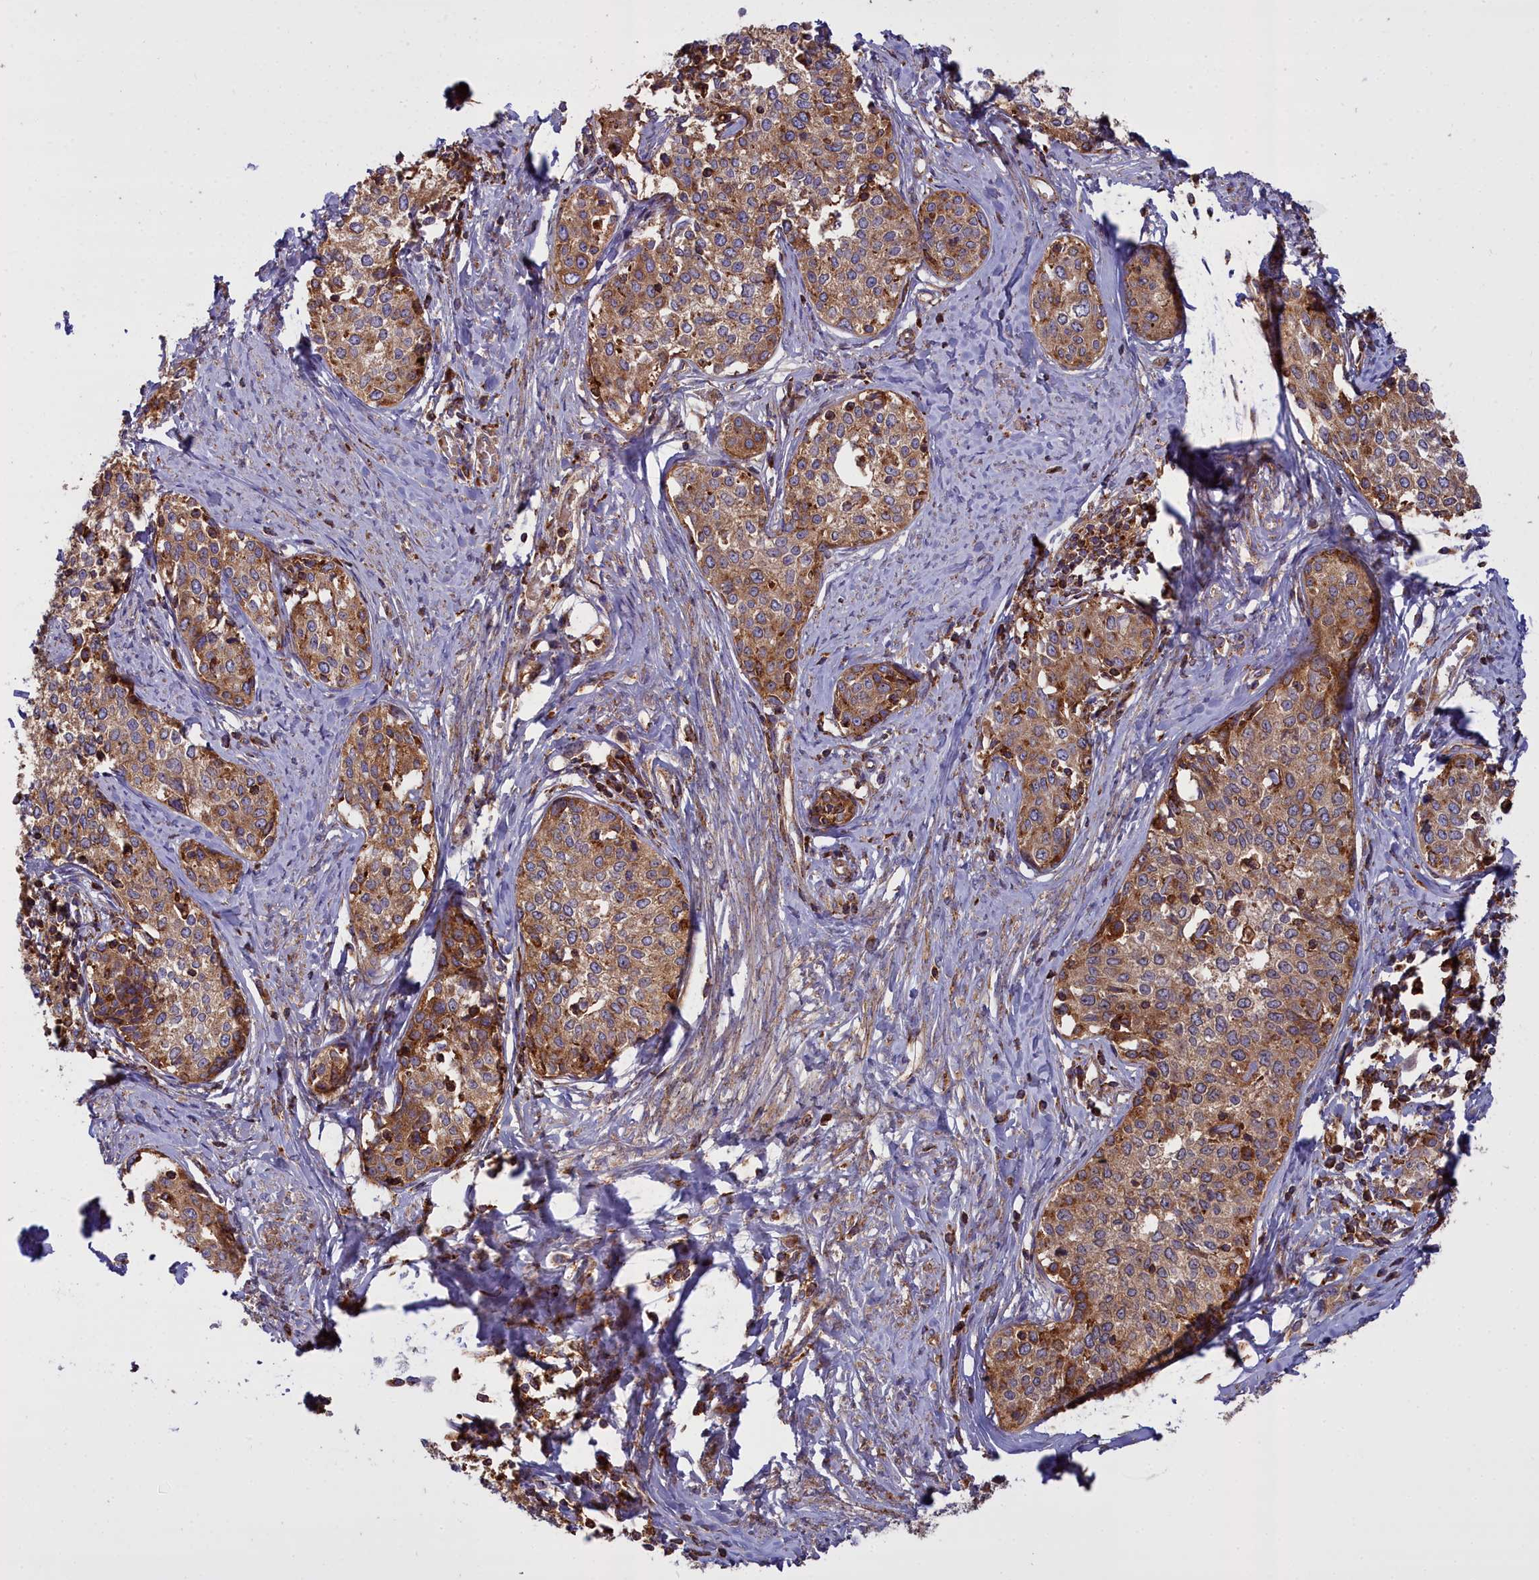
{"staining": {"intensity": "moderate", "quantity": ">75%", "location": "cytoplasmic/membranous"}, "tissue": "cervical cancer", "cell_type": "Tumor cells", "image_type": "cancer", "snomed": [{"axis": "morphology", "description": "Squamous cell carcinoma, NOS"}, {"axis": "morphology", "description": "Adenocarcinoma, NOS"}, {"axis": "topography", "description": "Cervix"}], "caption": "DAB immunohistochemical staining of cervical squamous cell carcinoma shows moderate cytoplasmic/membranous protein staining in about >75% of tumor cells. The protein is stained brown, and the nuclei are stained in blue (DAB IHC with brightfield microscopy, high magnification).", "gene": "LNPEP", "patient": {"sex": "female", "age": 52}}